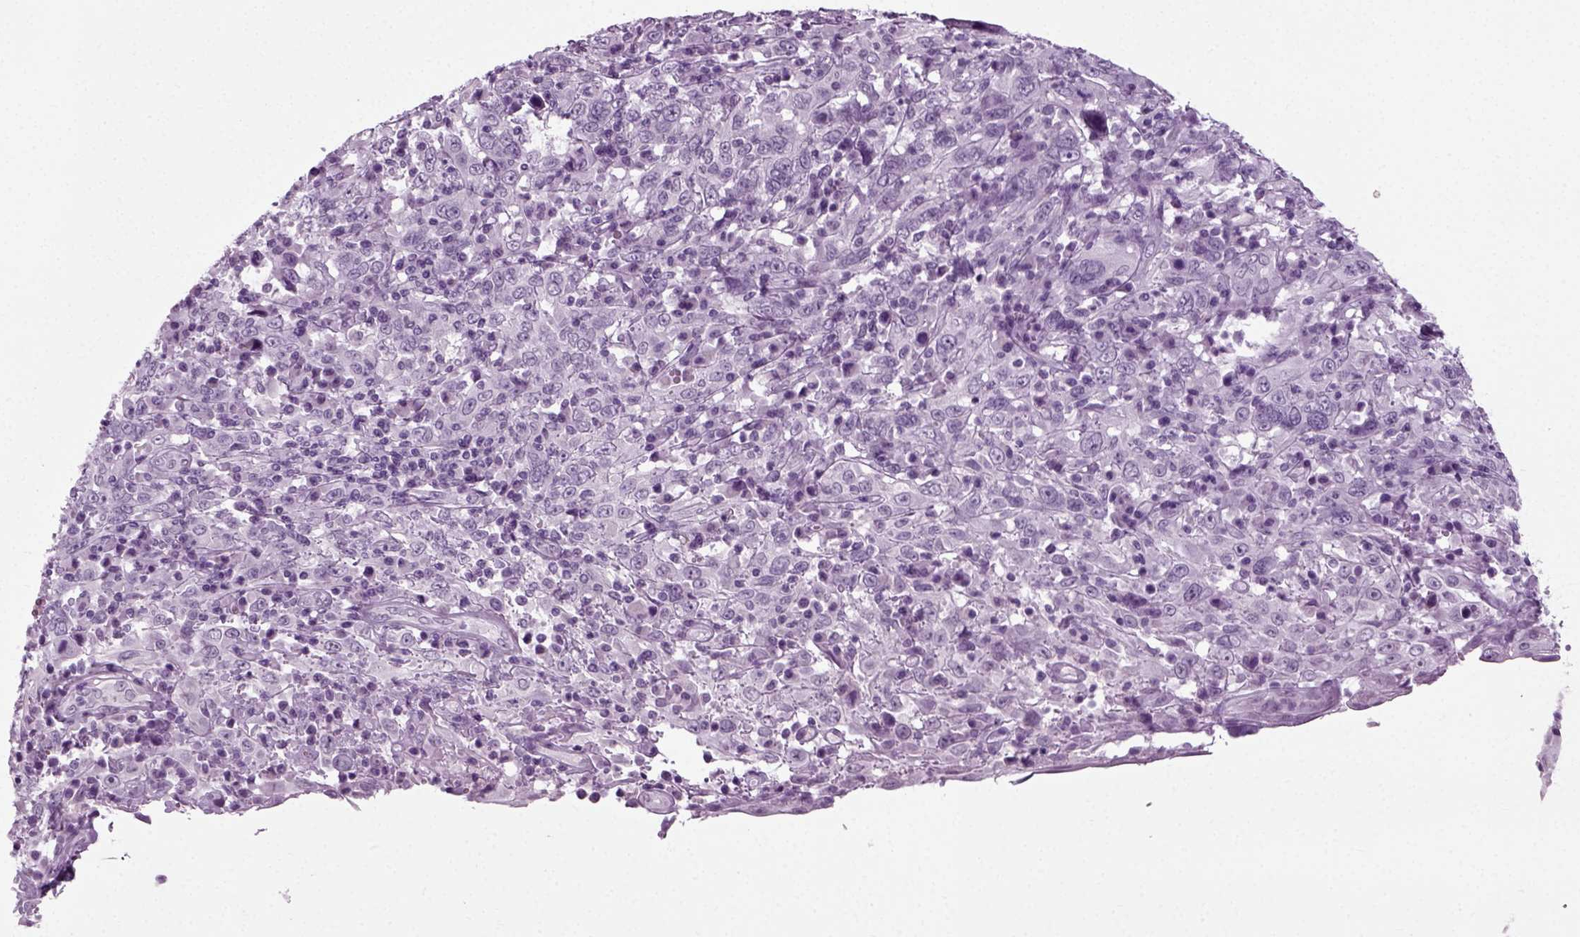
{"staining": {"intensity": "negative", "quantity": "none", "location": "none"}, "tissue": "cervical cancer", "cell_type": "Tumor cells", "image_type": "cancer", "snomed": [{"axis": "morphology", "description": "Squamous cell carcinoma, NOS"}, {"axis": "topography", "description": "Cervix"}], "caption": "Immunohistochemistry histopathology image of cervical cancer (squamous cell carcinoma) stained for a protein (brown), which exhibits no staining in tumor cells.", "gene": "ZC2HC1C", "patient": {"sex": "female", "age": 46}}